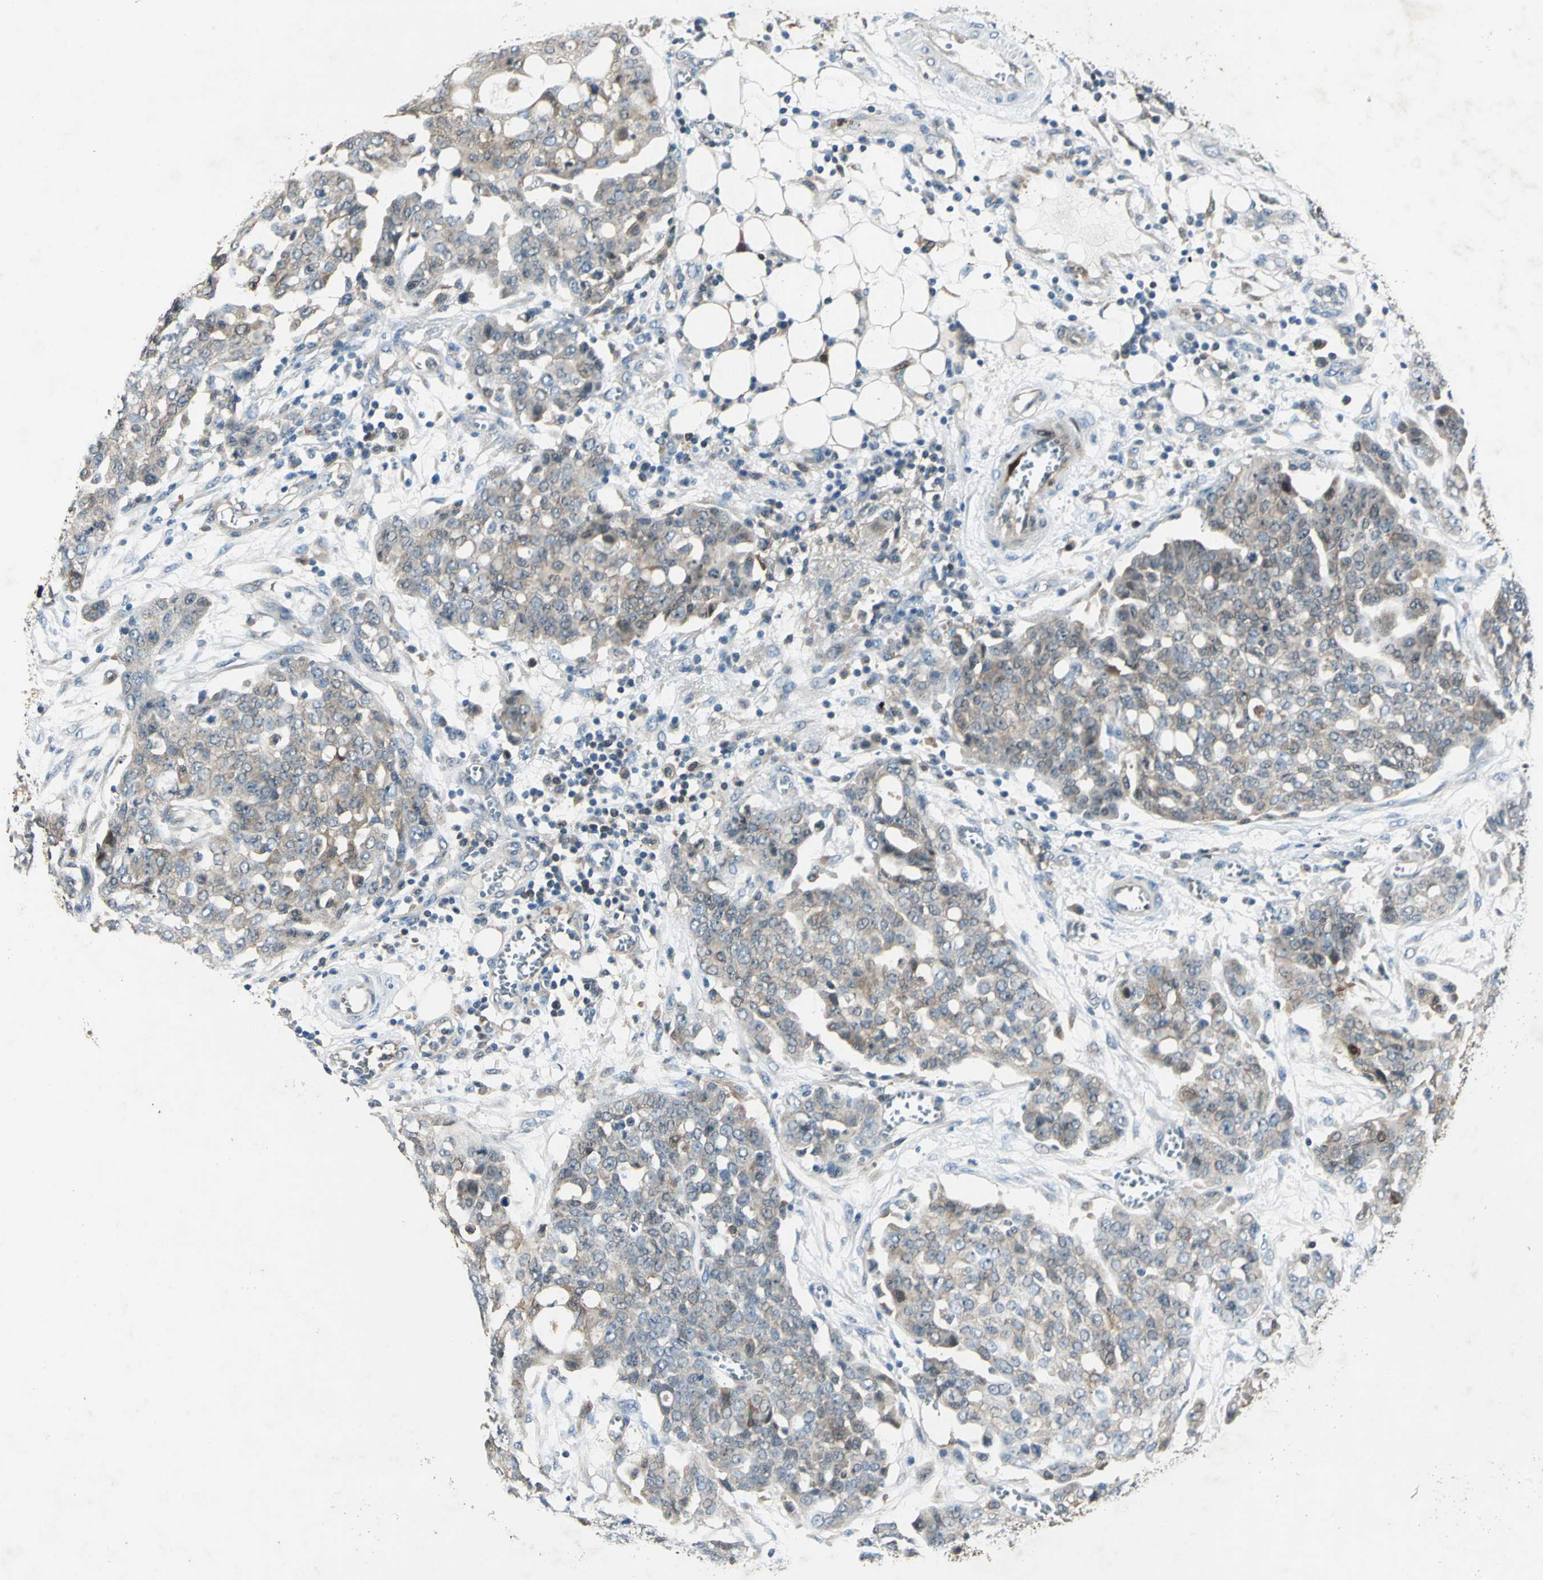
{"staining": {"intensity": "weak", "quantity": ">75%", "location": "cytoplasmic/membranous"}, "tissue": "ovarian cancer", "cell_type": "Tumor cells", "image_type": "cancer", "snomed": [{"axis": "morphology", "description": "Cystadenocarcinoma, serous, NOS"}, {"axis": "topography", "description": "Soft tissue"}, {"axis": "topography", "description": "Ovary"}], "caption": "Protein expression analysis of human ovarian serous cystadenocarcinoma reveals weak cytoplasmic/membranous expression in about >75% of tumor cells. The staining was performed using DAB (3,3'-diaminobenzidine), with brown indicating positive protein expression. Nuclei are stained blue with hematoxylin.", "gene": "RRM2B", "patient": {"sex": "female", "age": 57}}